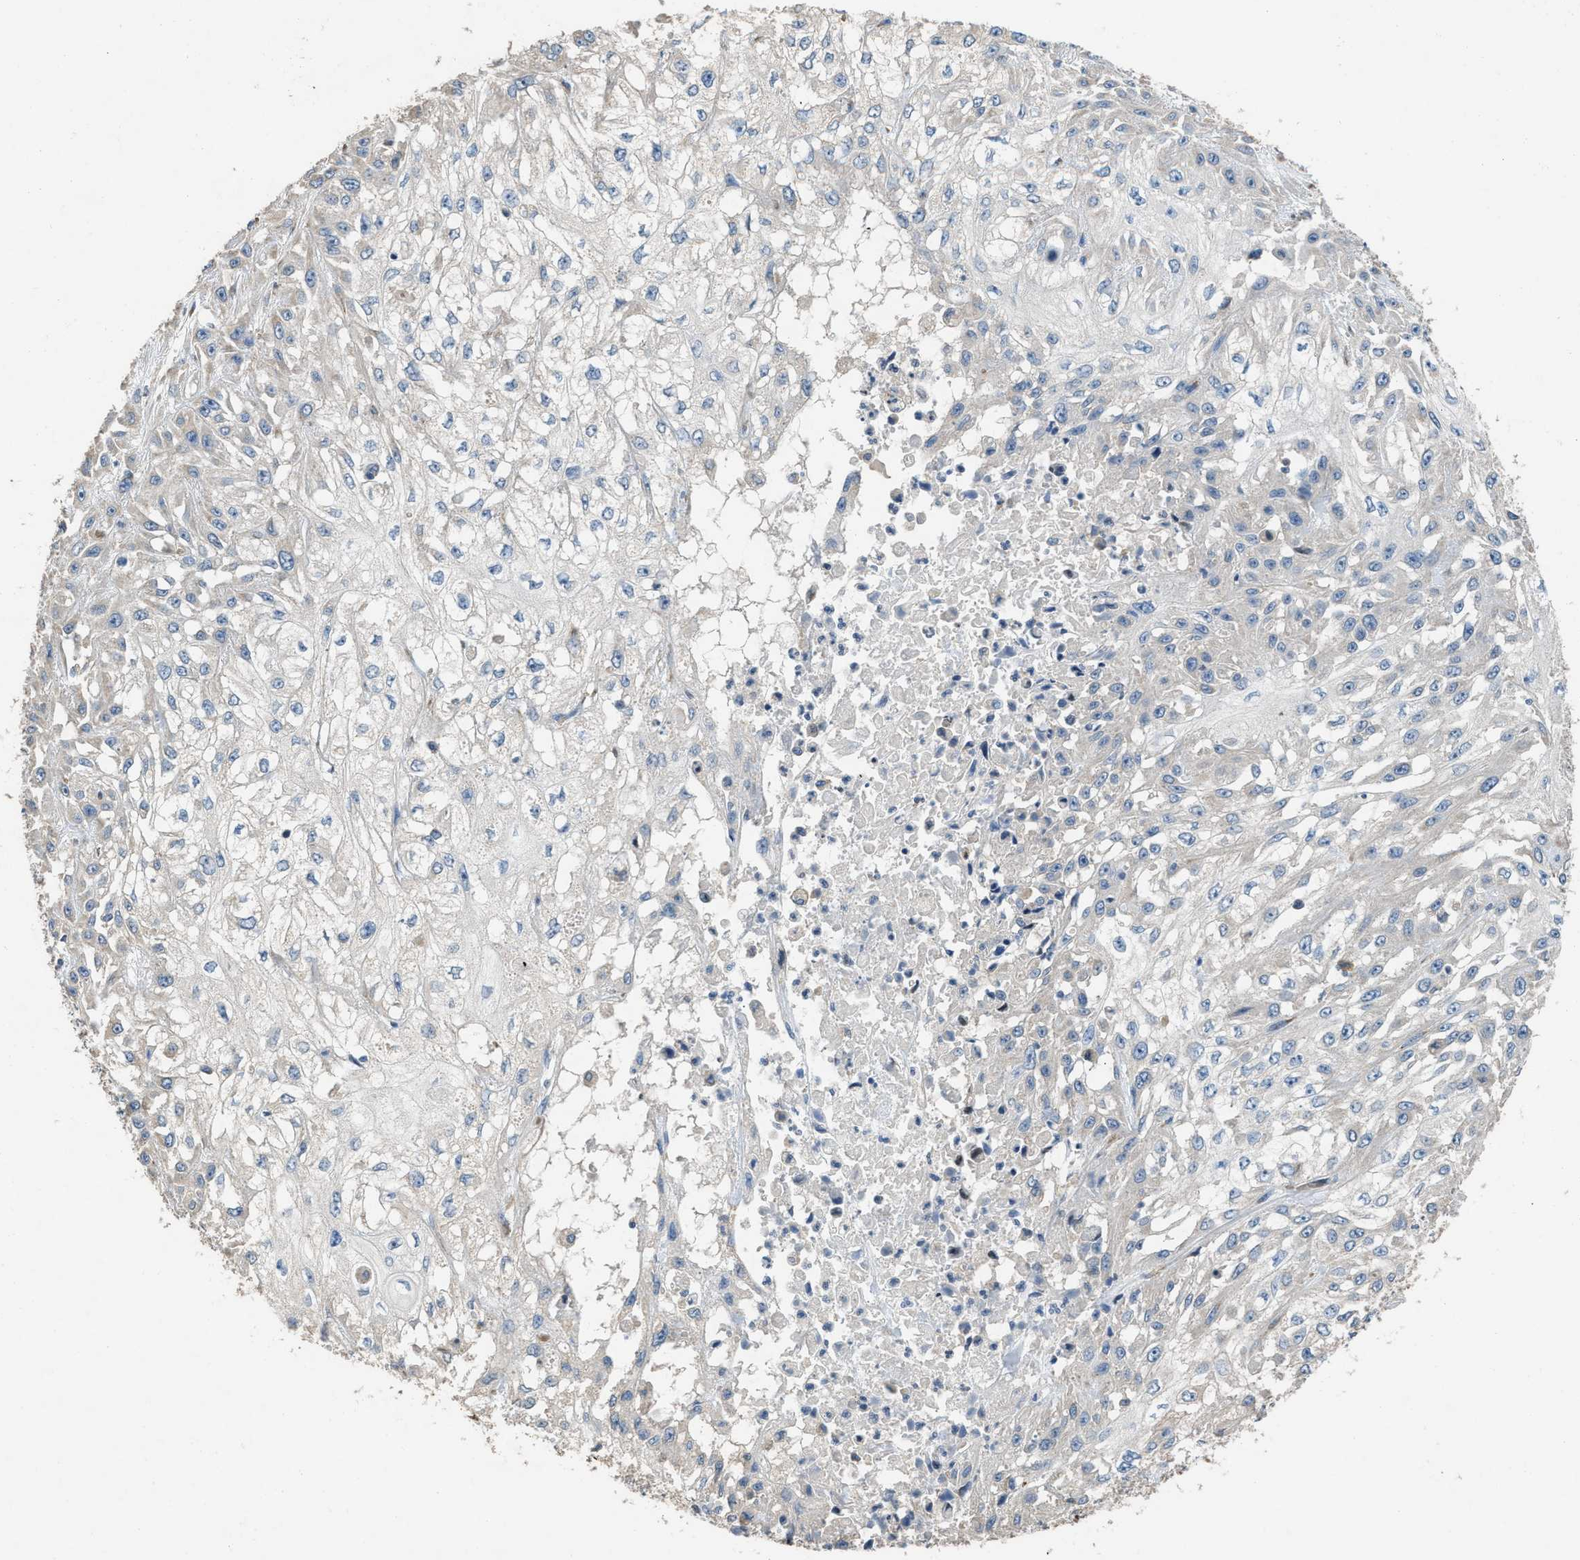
{"staining": {"intensity": "negative", "quantity": "none", "location": "none"}, "tissue": "skin cancer", "cell_type": "Tumor cells", "image_type": "cancer", "snomed": [{"axis": "morphology", "description": "Squamous cell carcinoma, NOS"}, {"axis": "morphology", "description": "Squamous cell carcinoma, metastatic, NOS"}, {"axis": "topography", "description": "Skin"}, {"axis": "topography", "description": "Lymph node"}], "caption": "This is an immunohistochemistry (IHC) image of human skin cancer (metastatic squamous cell carcinoma). There is no staining in tumor cells.", "gene": "TMEM150A", "patient": {"sex": "male", "age": 75}}